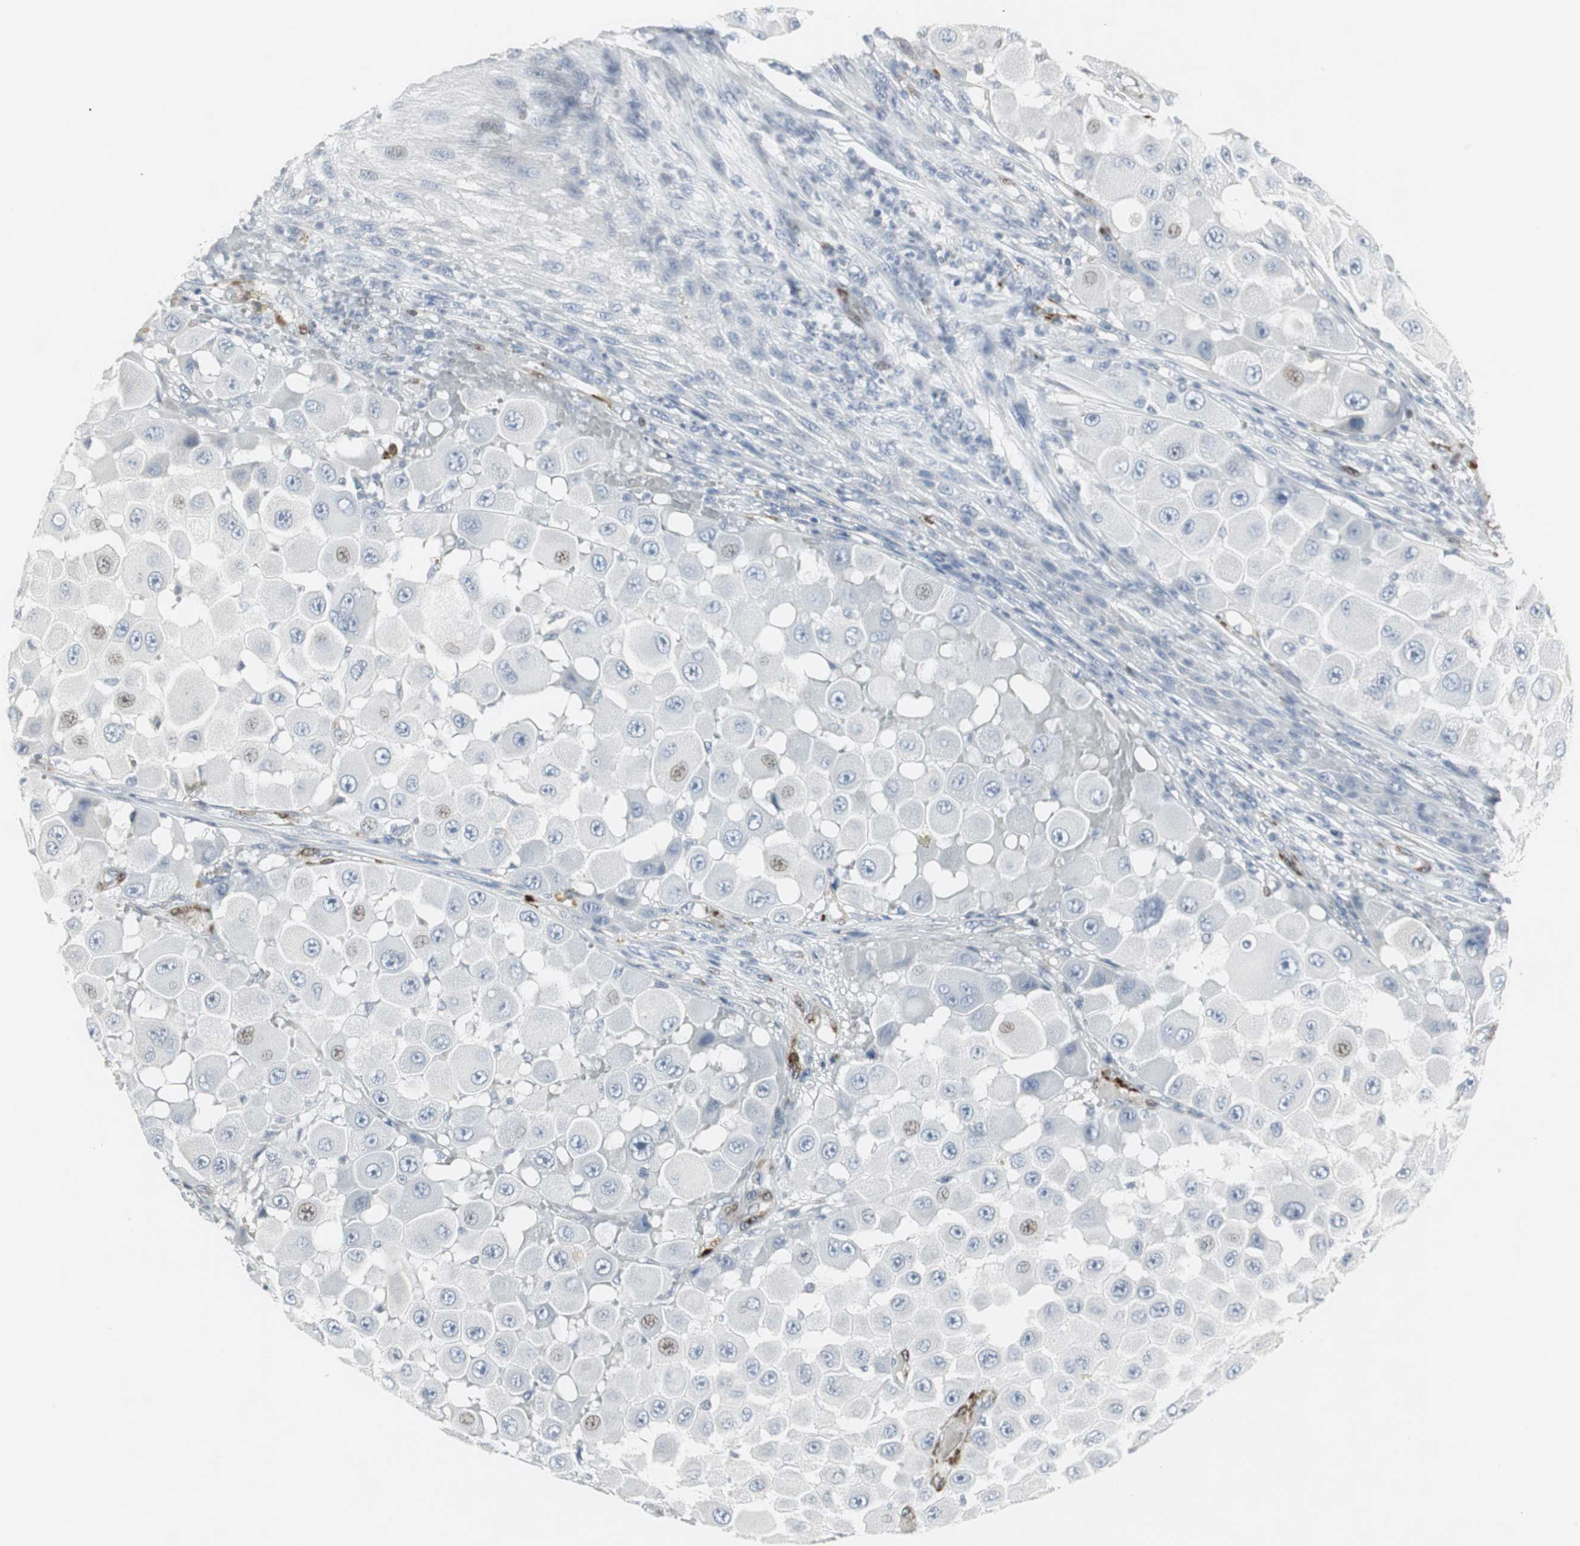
{"staining": {"intensity": "negative", "quantity": "none", "location": "none"}, "tissue": "melanoma", "cell_type": "Tumor cells", "image_type": "cancer", "snomed": [{"axis": "morphology", "description": "Malignant melanoma, NOS"}, {"axis": "topography", "description": "Skin"}], "caption": "High power microscopy image of an IHC photomicrograph of melanoma, revealing no significant staining in tumor cells.", "gene": "PPP1R14A", "patient": {"sex": "female", "age": 81}}